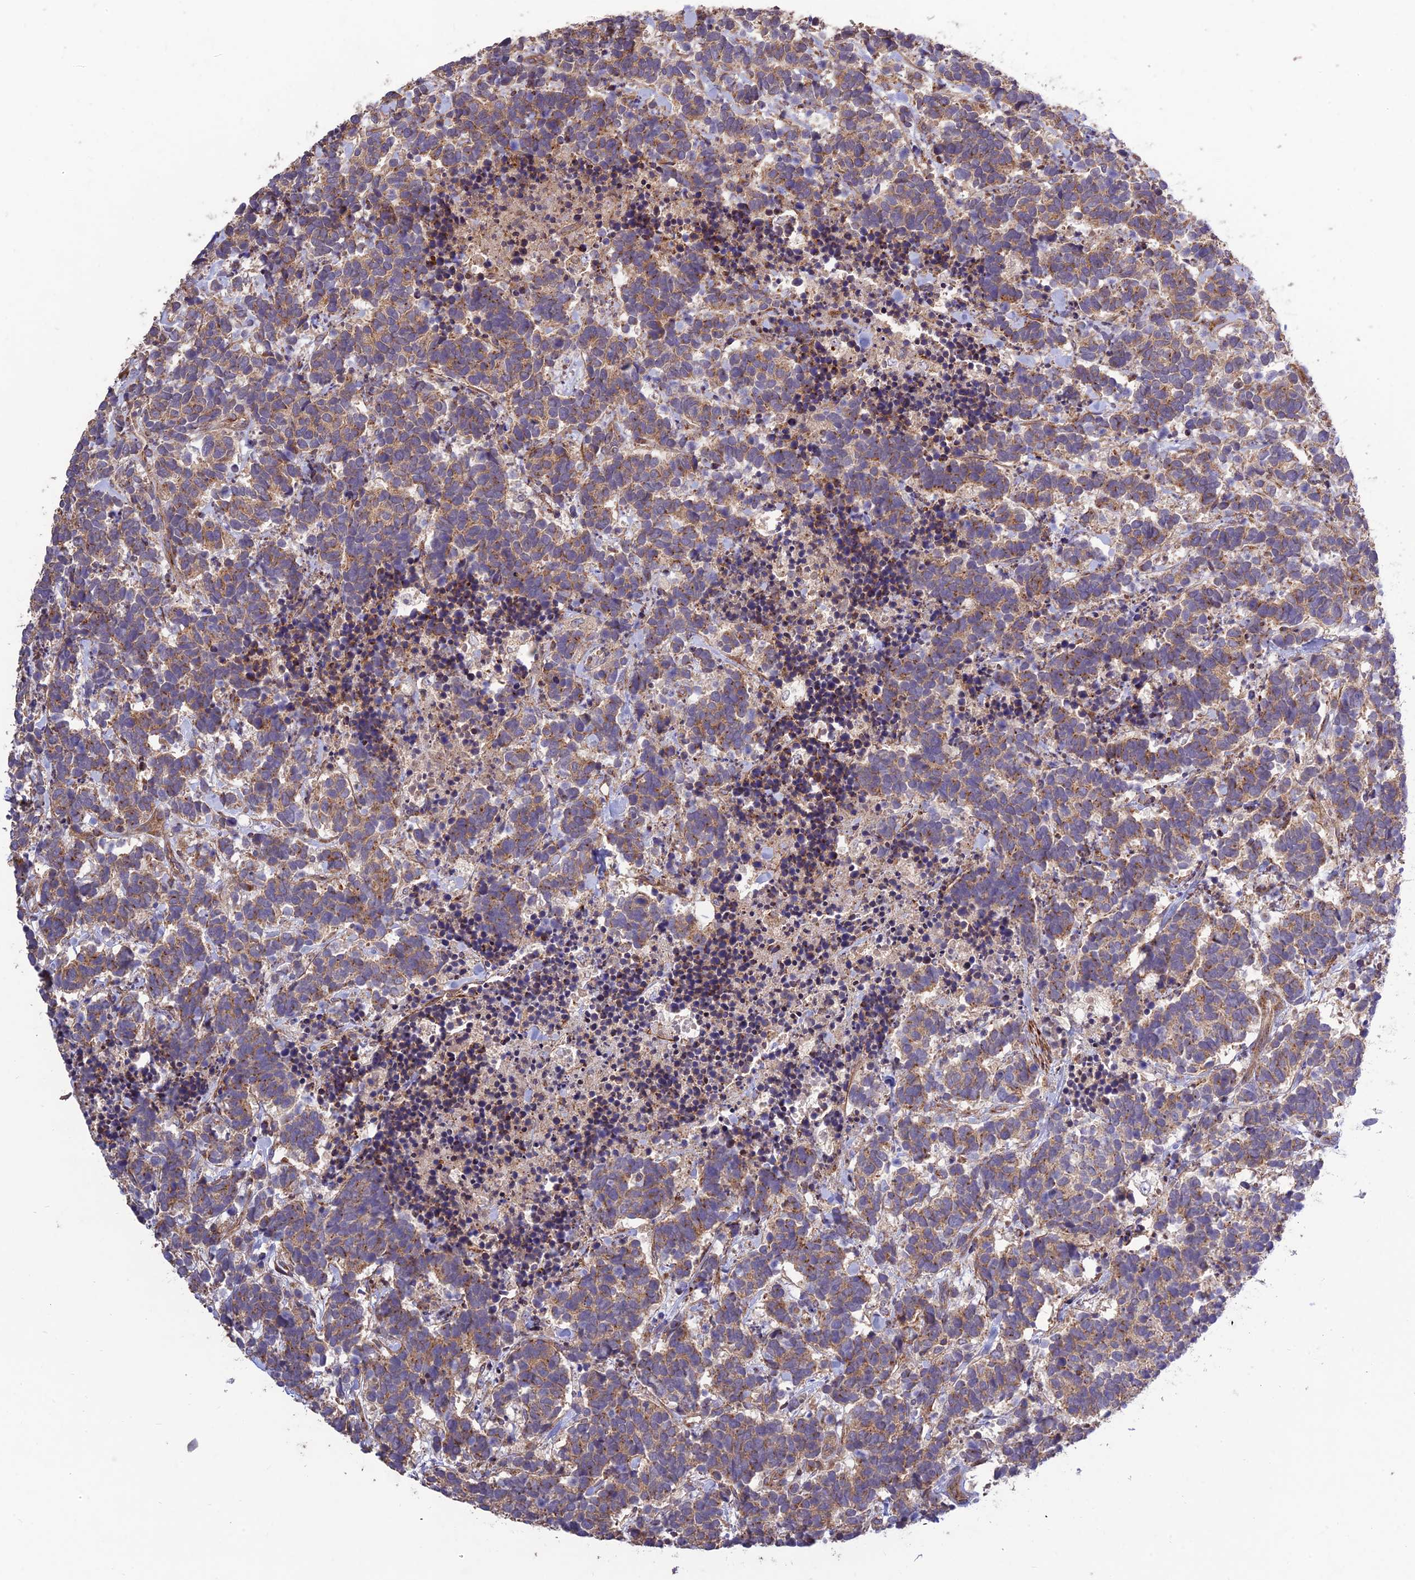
{"staining": {"intensity": "moderate", "quantity": ">75%", "location": "cytoplasmic/membranous"}, "tissue": "carcinoid", "cell_type": "Tumor cells", "image_type": "cancer", "snomed": [{"axis": "morphology", "description": "Carcinoma, NOS"}, {"axis": "morphology", "description": "Carcinoid, malignant, NOS"}, {"axis": "topography", "description": "Prostate"}], "caption": "The histopathology image displays a brown stain indicating the presence of a protein in the cytoplasmic/membranous of tumor cells in carcinoid. (Stains: DAB (3,3'-diaminobenzidine) in brown, nuclei in blue, Microscopy: brightfield microscopy at high magnification).", "gene": "TMEM131L", "patient": {"sex": "male", "age": 57}}